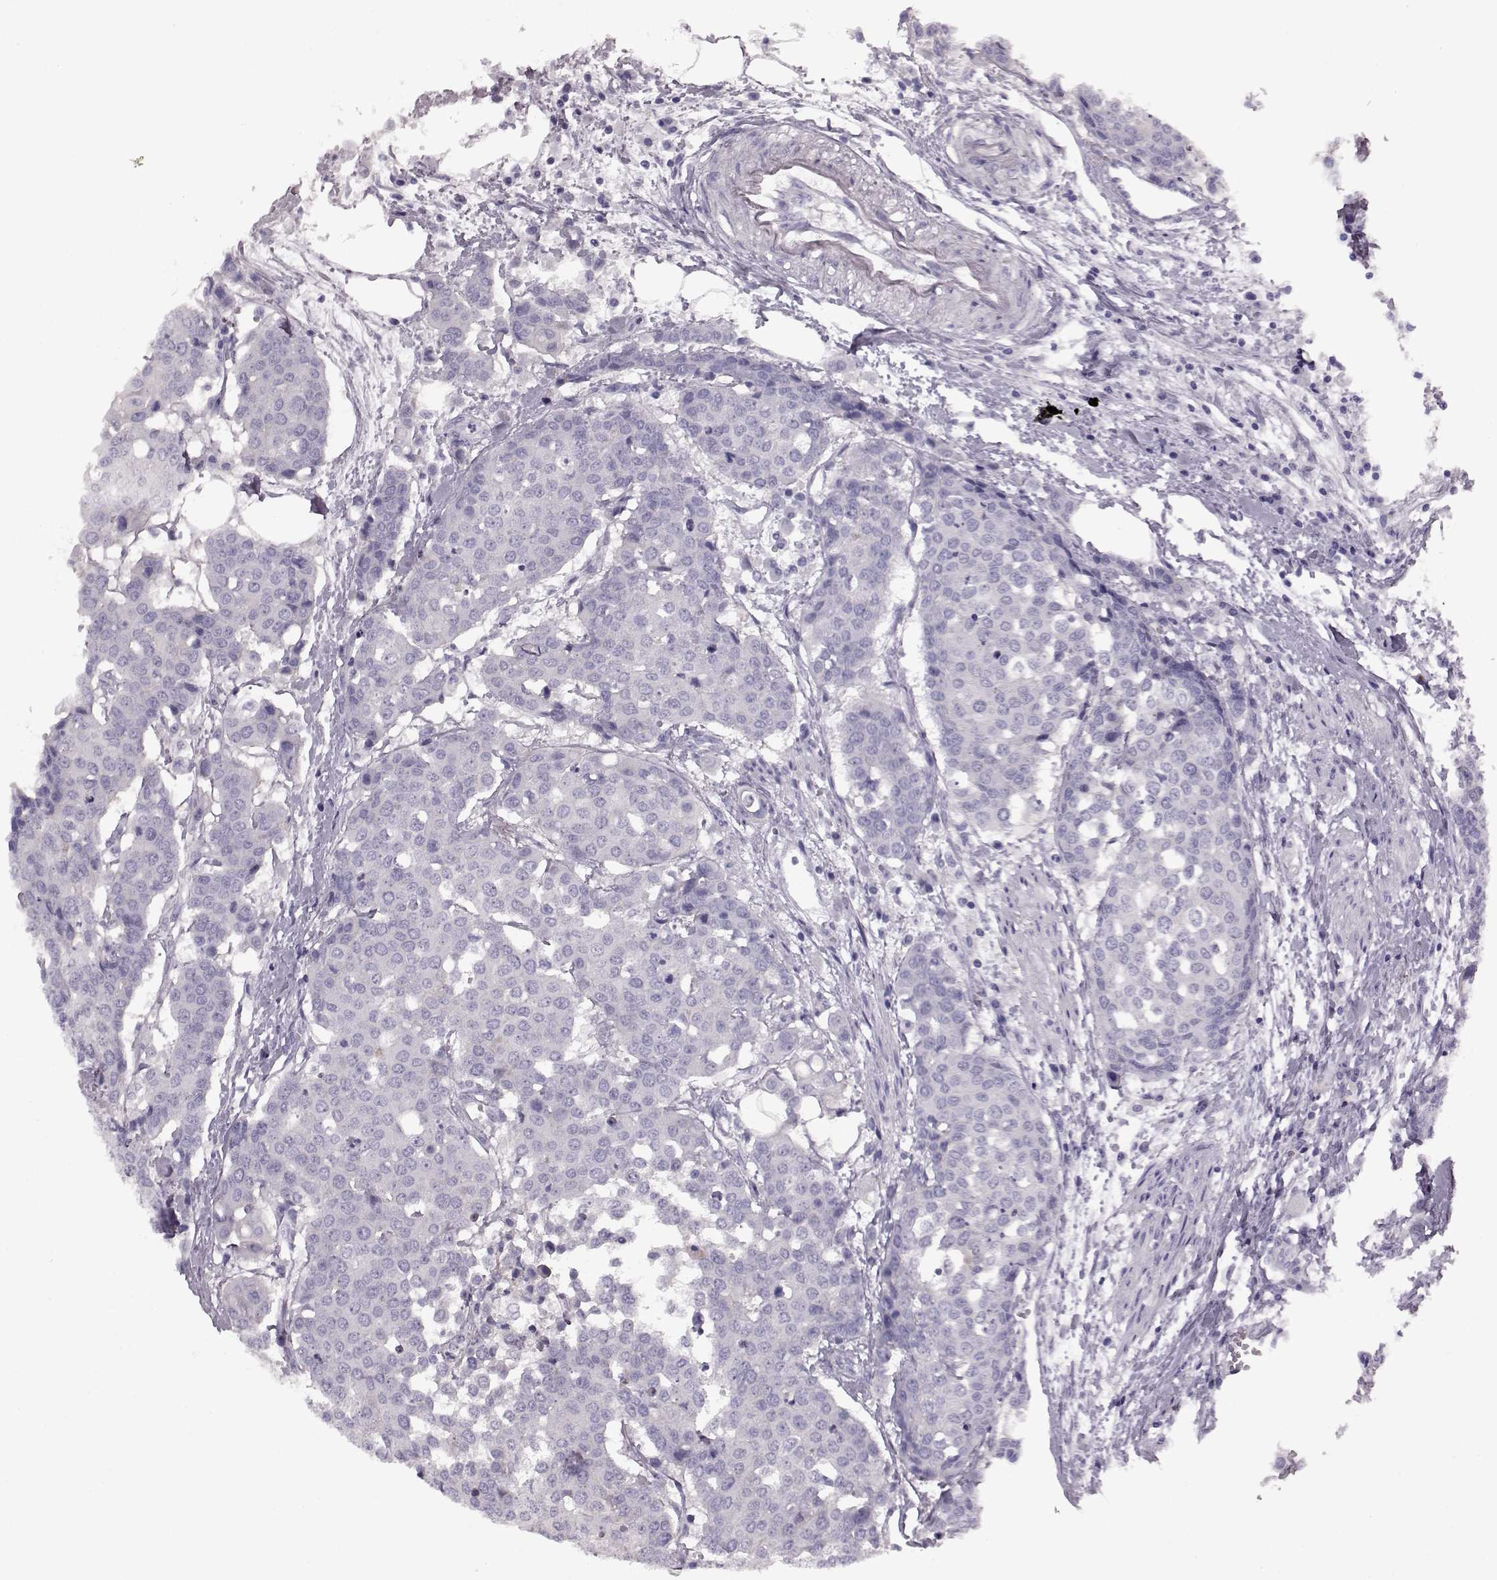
{"staining": {"intensity": "negative", "quantity": "none", "location": "none"}, "tissue": "carcinoid", "cell_type": "Tumor cells", "image_type": "cancer", "snomed": [{"axis": "morphology", "description": "Carcinoid, malignant, NOS"}, {"axis": "topography", "description": "Colon"}], "caption": "Immunohistochemistry photomicrograph of neoplastic tissue: human carcinoid (malignant) stained with DAB displays no significant protein positivity in tumor cells.", "gene": "CRYBA2", "patient": {"sex": "male", "age": 81}}